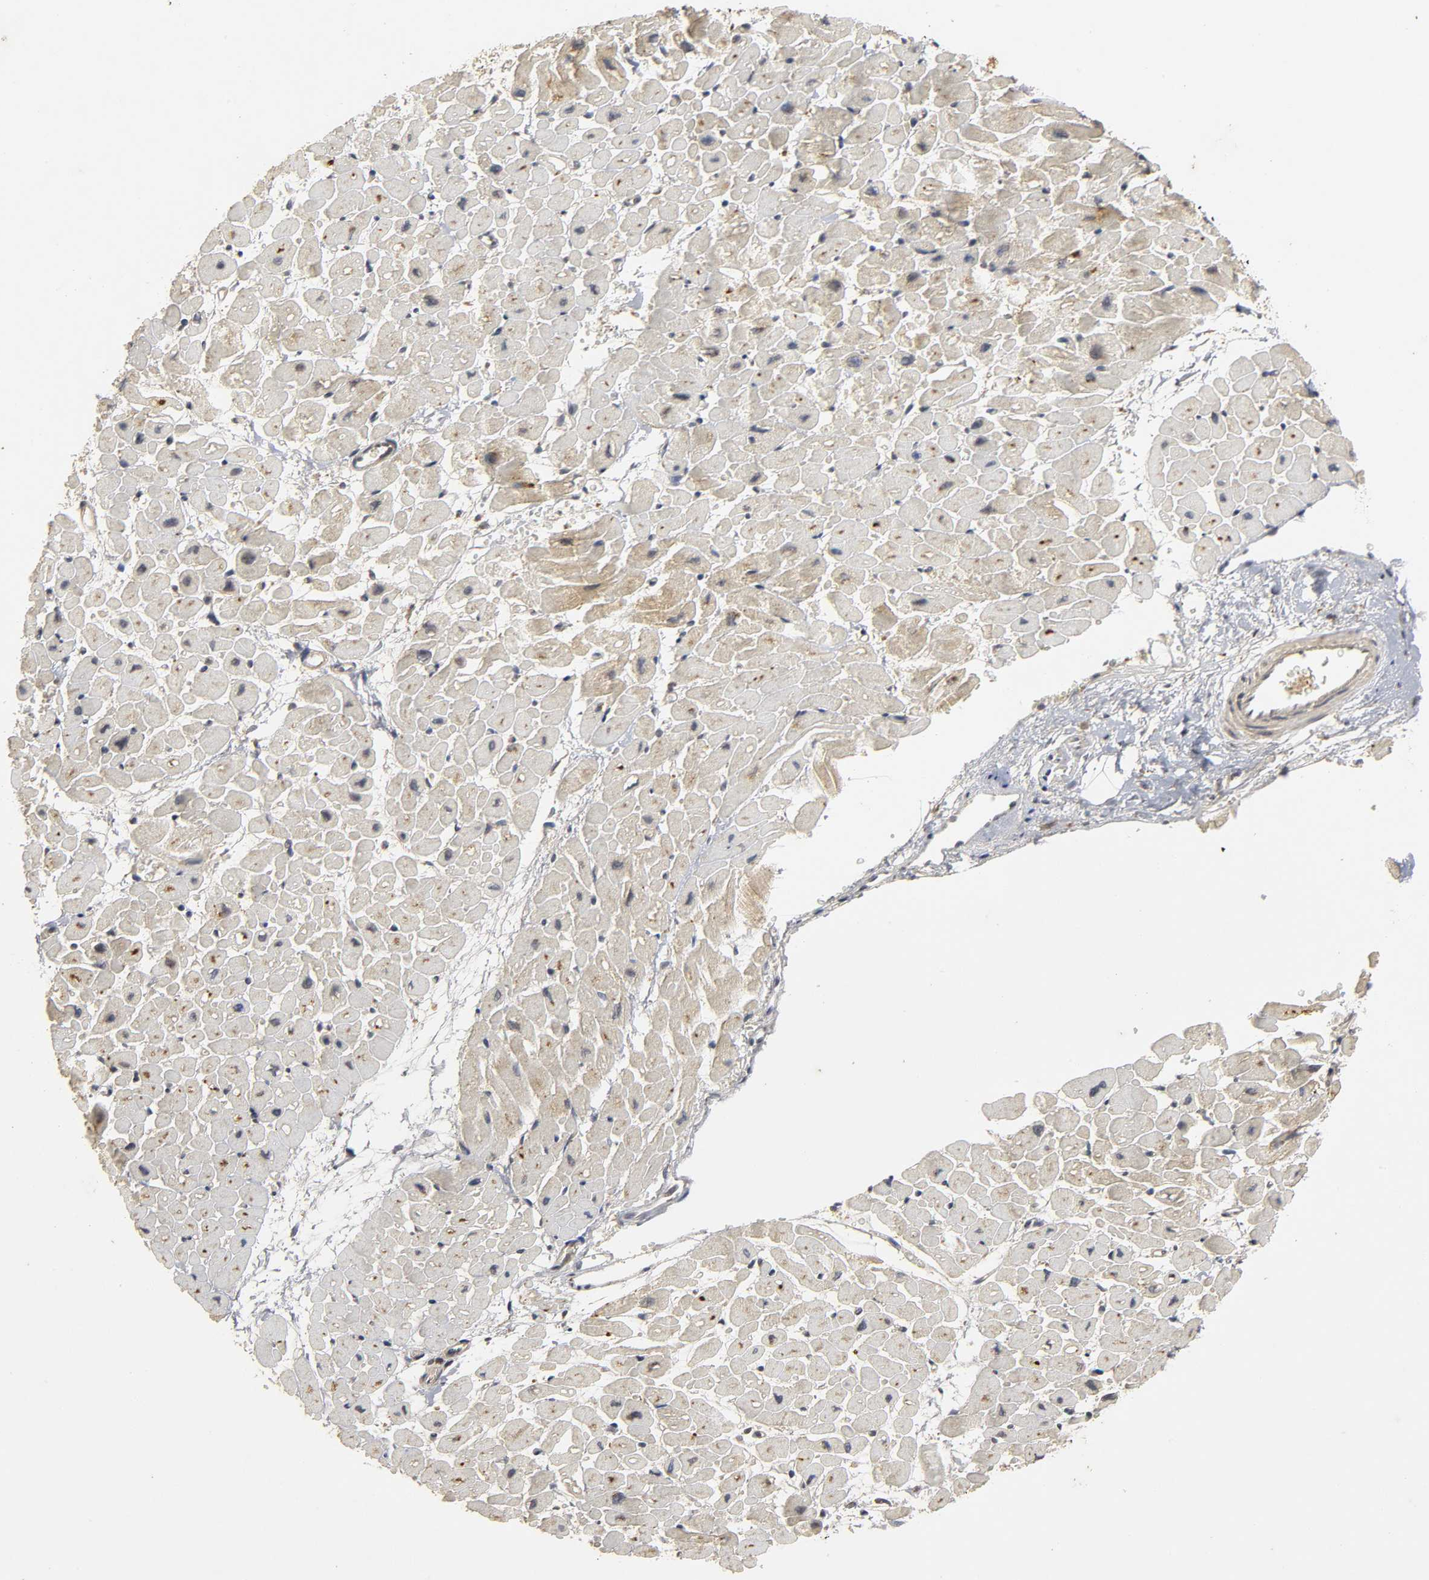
{"staining": {"intensity": "moderate", "quantity": "25%-75%", "location": "cytoplasmic/membranous"}, "tissue": "heart muscle", "cell_type": "Cardiomyocytes", "image_type": "normal", "snomed": [{"axis": "morphology", "description": "Normal tissue, NOS"}, {"axis": "topography", "description": "Heart"}], "caption": "A high-resolution image shows immunohistochemistry staining of normal heart muscle, which shows moderate cytoplasmic/membranous positivity in about 25%-75% of cardiomyocytes.", "gene": "TRAF6", "patient": {"sex": "male", "age": 45}}